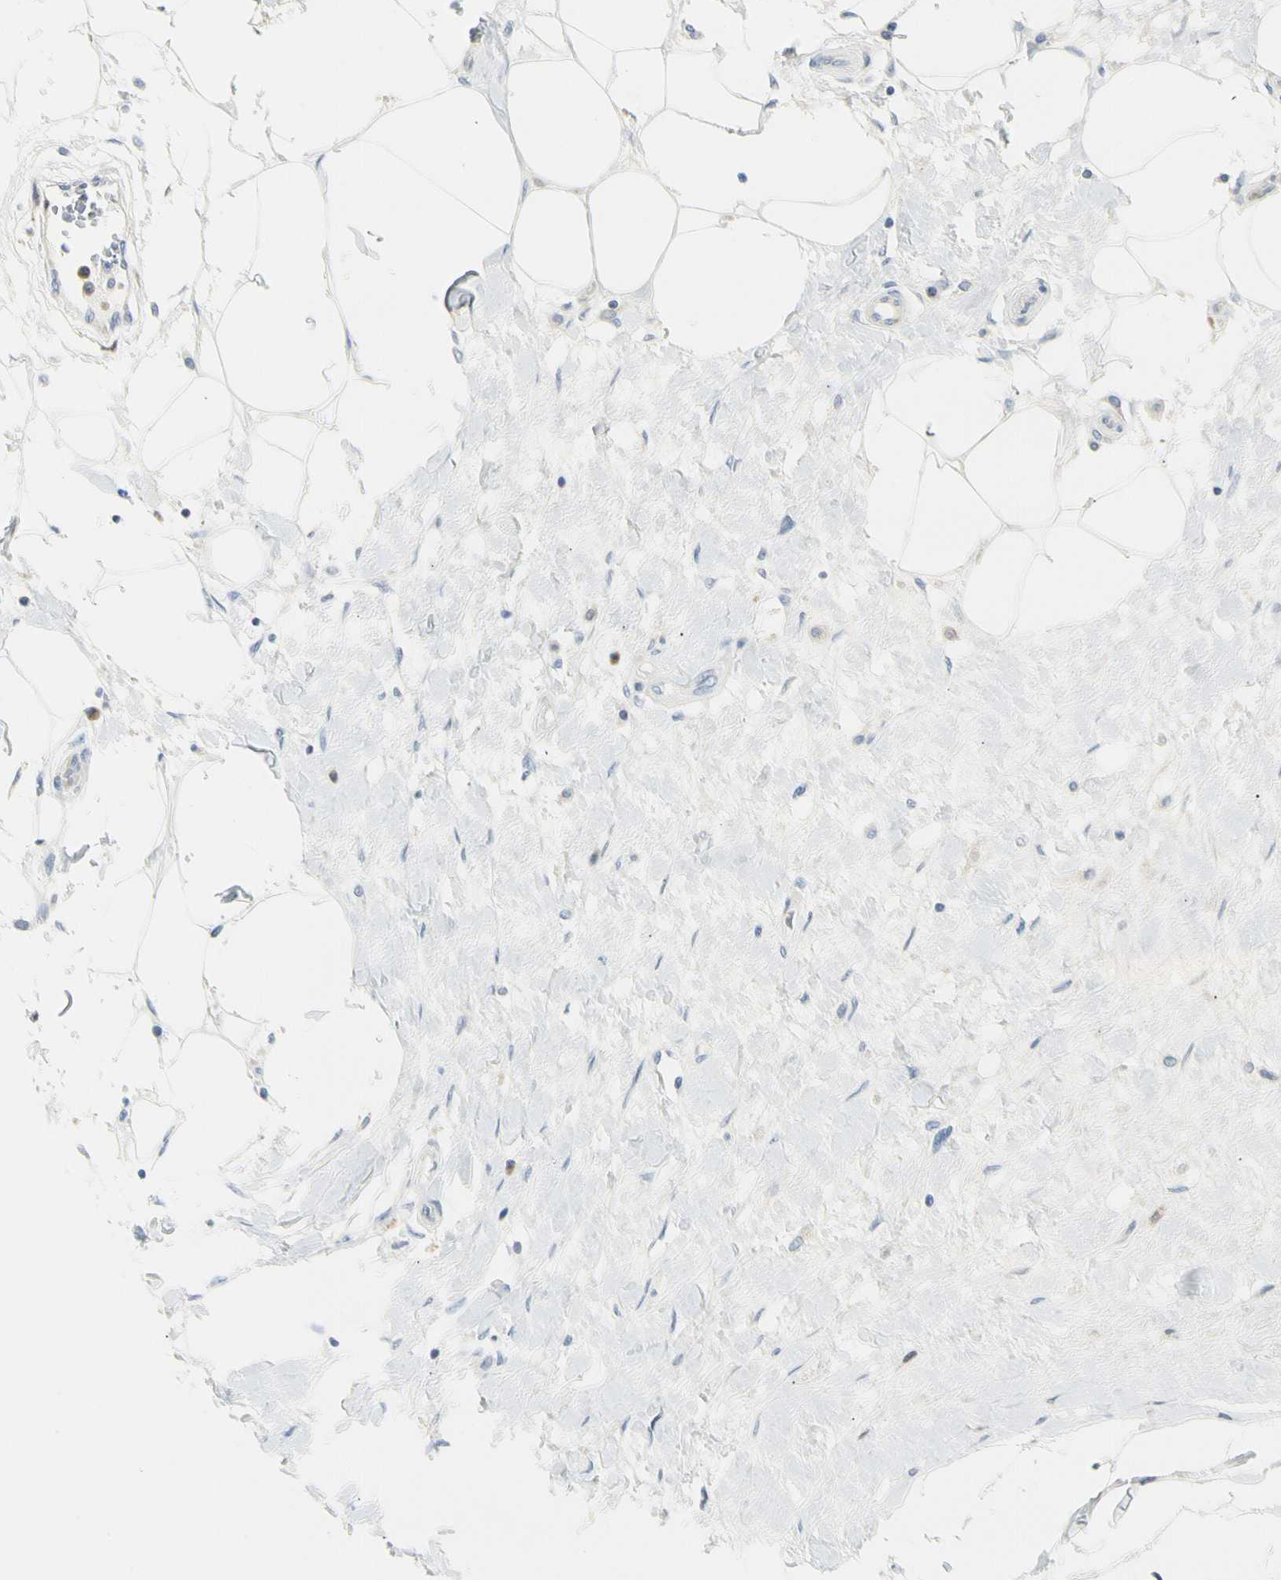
{"staining": {"intensity": "negative", "quantity": "none", "location": "none"}, "tissue": "breast cancer", "cell_type": "Tumor cells", "image_type": "cancer", "snomed": [{"axis": "morphology", "description": "Duct carcinoma"}, {"axis": "topography", "description": "Breast"}], "caption": "Breast intraductal carcinoma was stained to show a protein in brown. There is no significant expression in tumor cells. (Brightfield microscopy of DAB (3,3'-diaminobenzidine) immunohistochemistry at high magnification).", "gene": "TNFSF11", "patient": {"sex": "female", "age": 27}}